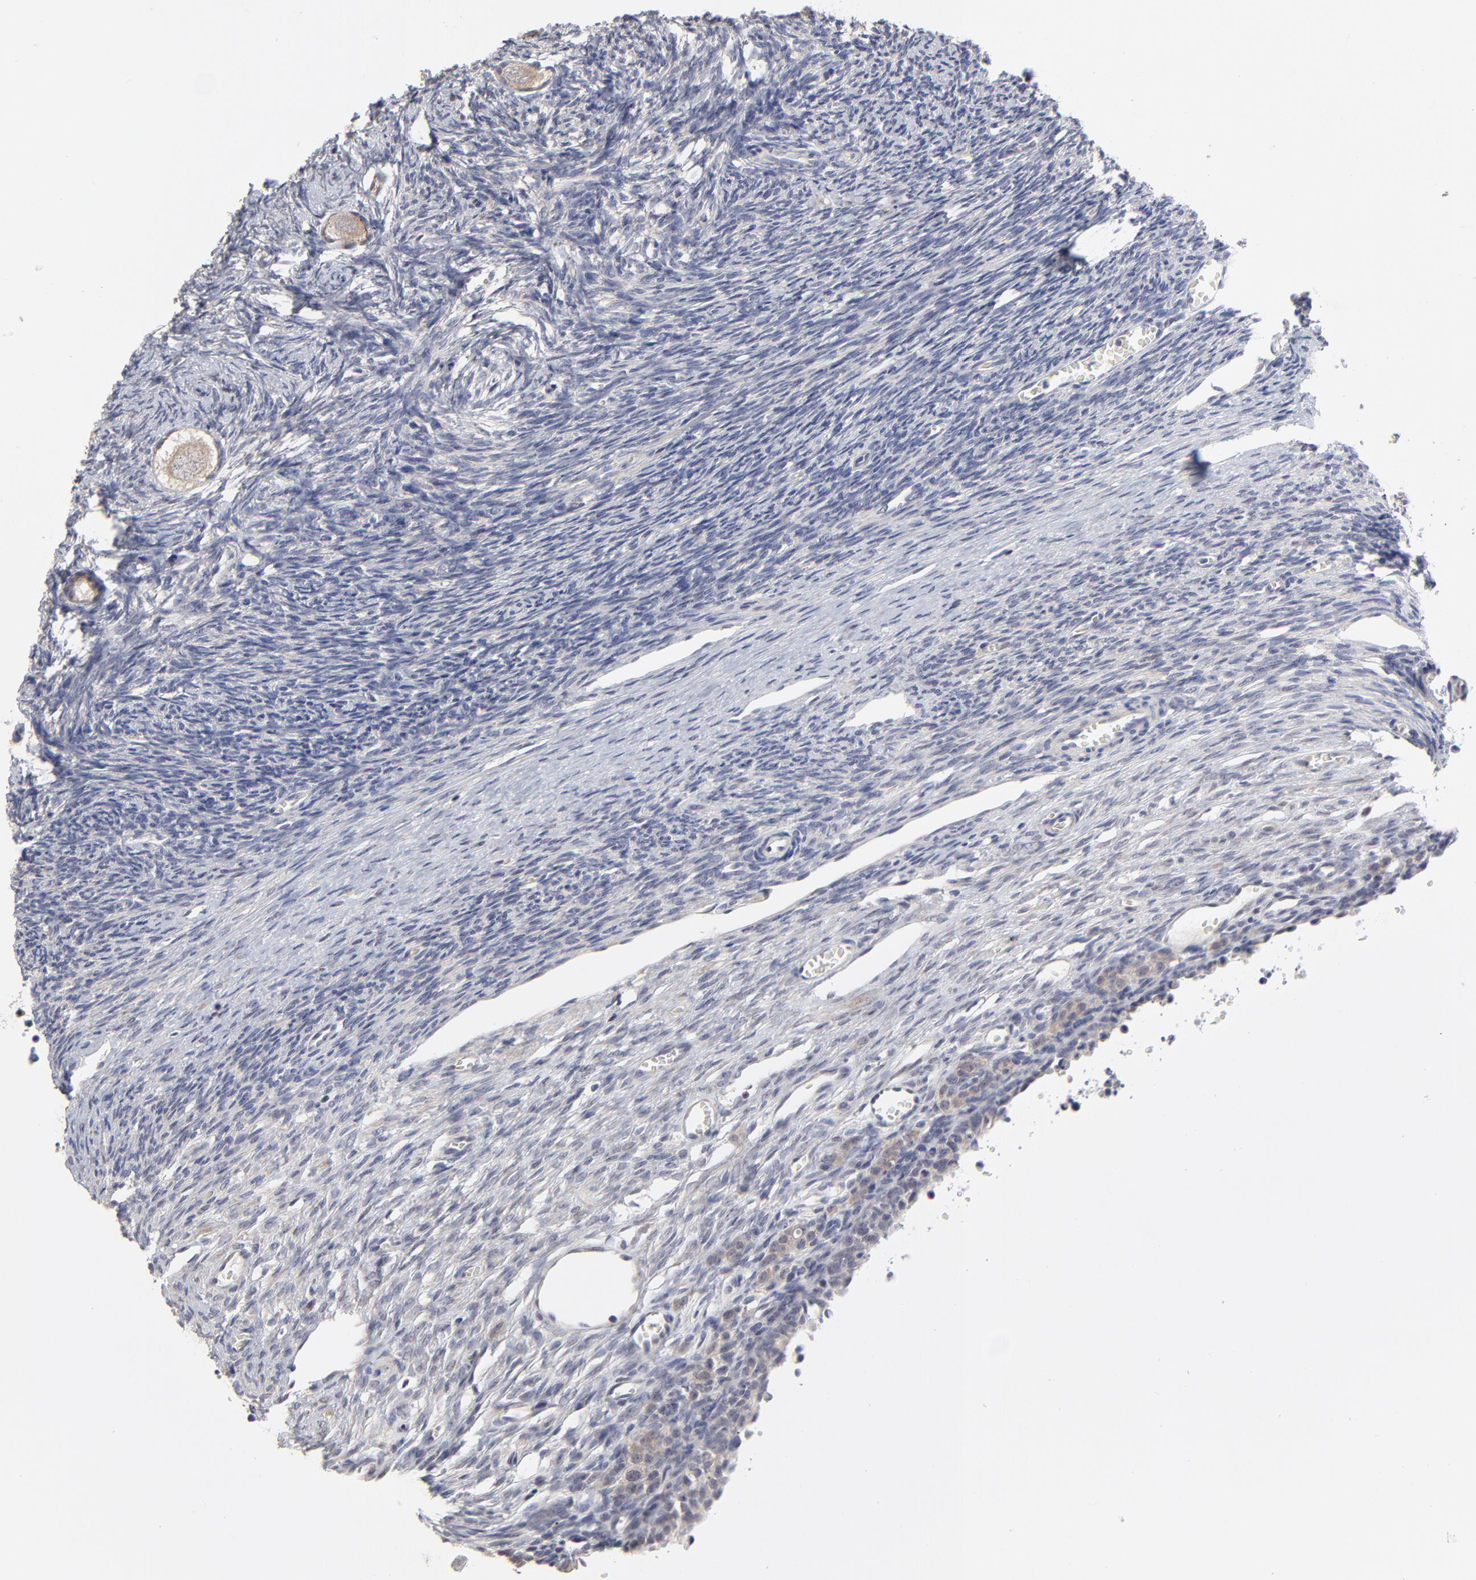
{"staining": {"intensity": "negative", "quantity": "none", "location": "none"}, "tissue": "ovary", "cell_type": "Follicle cells", "image_type": "normal", "snomed": [{"axis": "morphology", "description": "Normal tissue, NOS"}, {"axis": "topography", "description": "Ovary"}], "caption": "The histopathology image reveals no significant staining in follicle cells of ovary. (DAB IHC visualized using brightfield microscopy, high magnification).", "gene": "MAGEA10", "patient": {"sex": "female", "age": 27}}